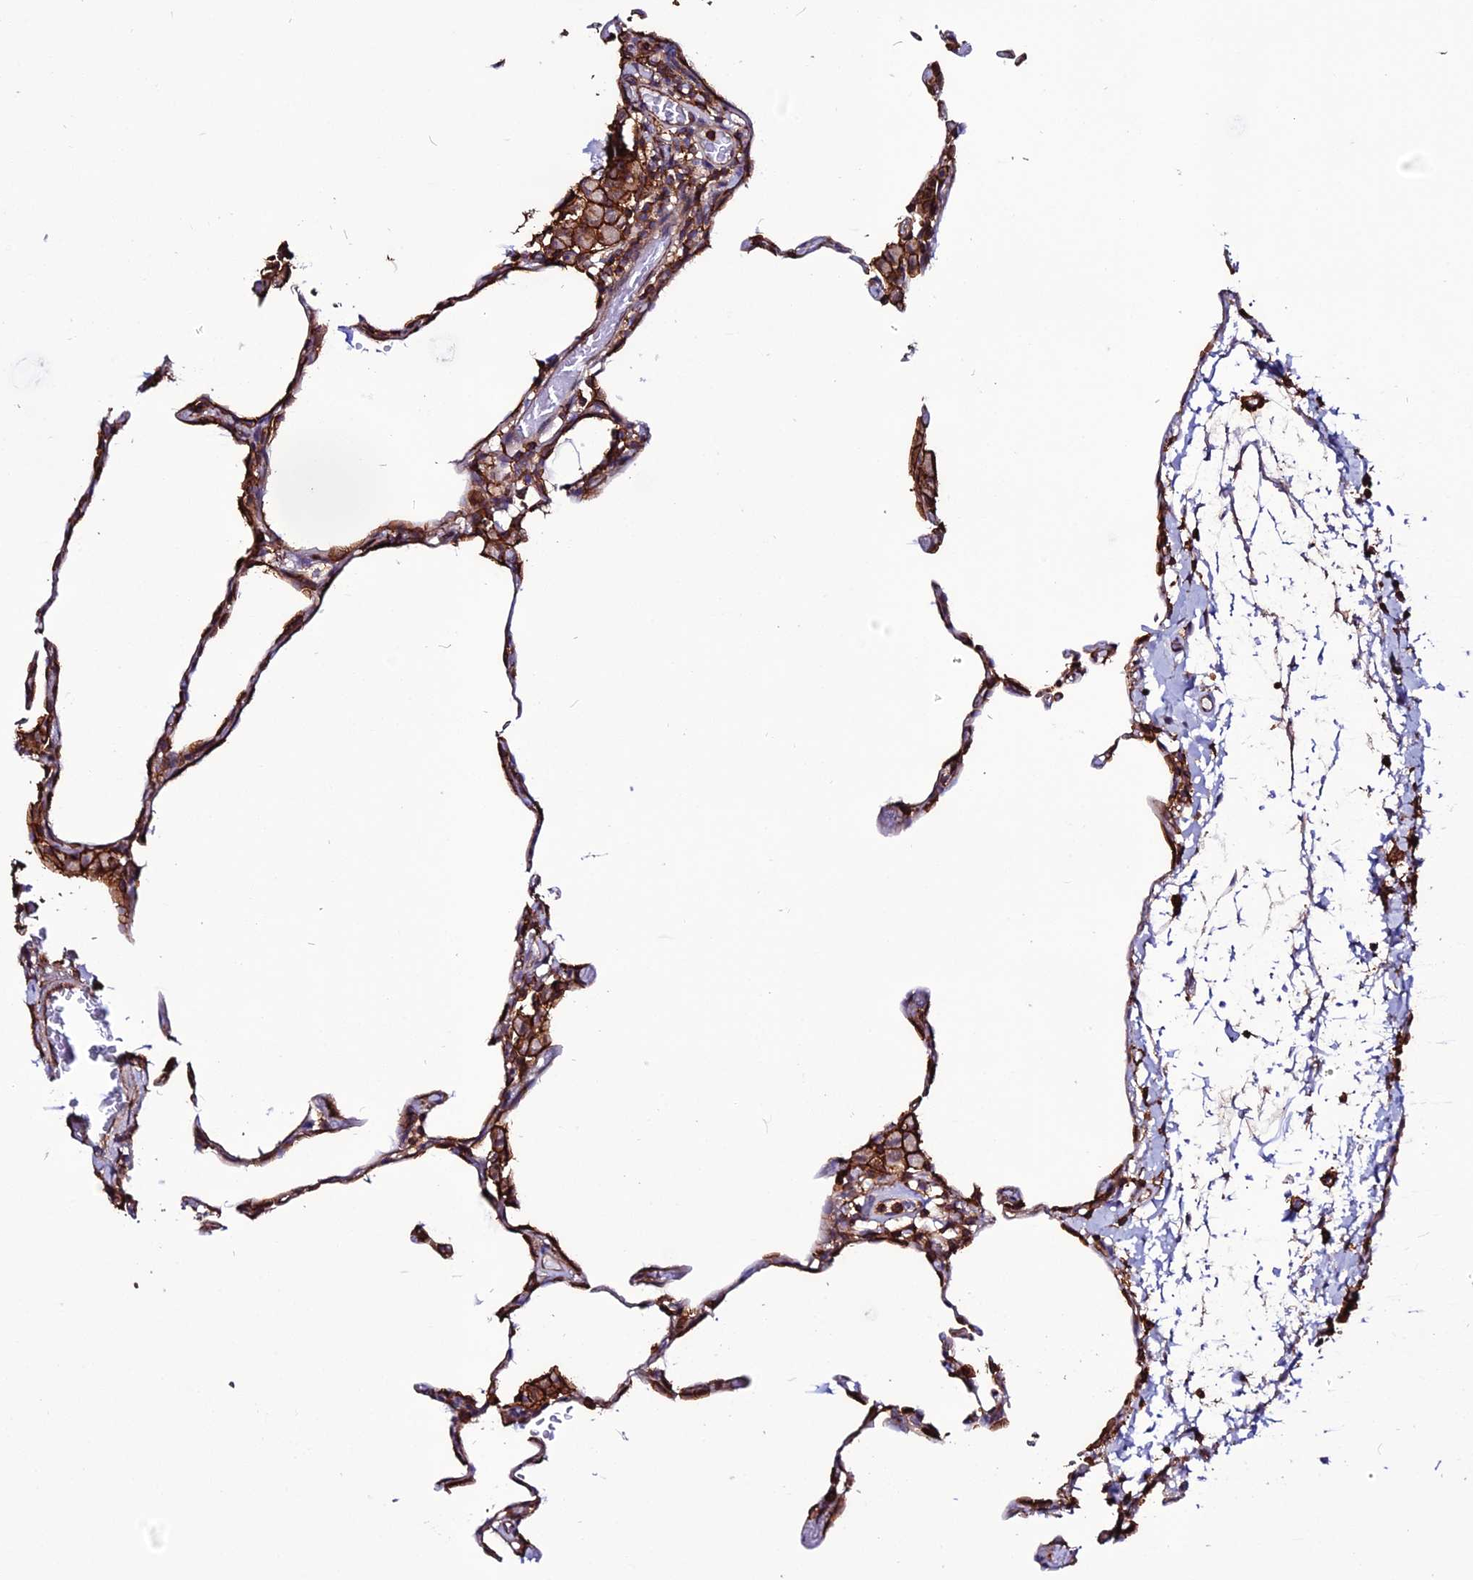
{"staining": {"intensity": "strong", "quantity": "<25%", "location": "cytoplasmic/membranous,nuclear"}, "tissue": "lung", "cell_type": "Alveolar cells", "image_type": "normal", "snomed": [{"axis": "morphology", "description": "Normal tissue, NOS"}, {"axis": "topography", "description": "Lung"}], "caption": "Normal lung demonstrates strong cytoplasmic/membranous,nuclear staining in approximately <25% of alveolar cells, visualized by immunohistochemistry.", "gene": "USP17L10", "patient": {"sex": "female", "age": 57}}